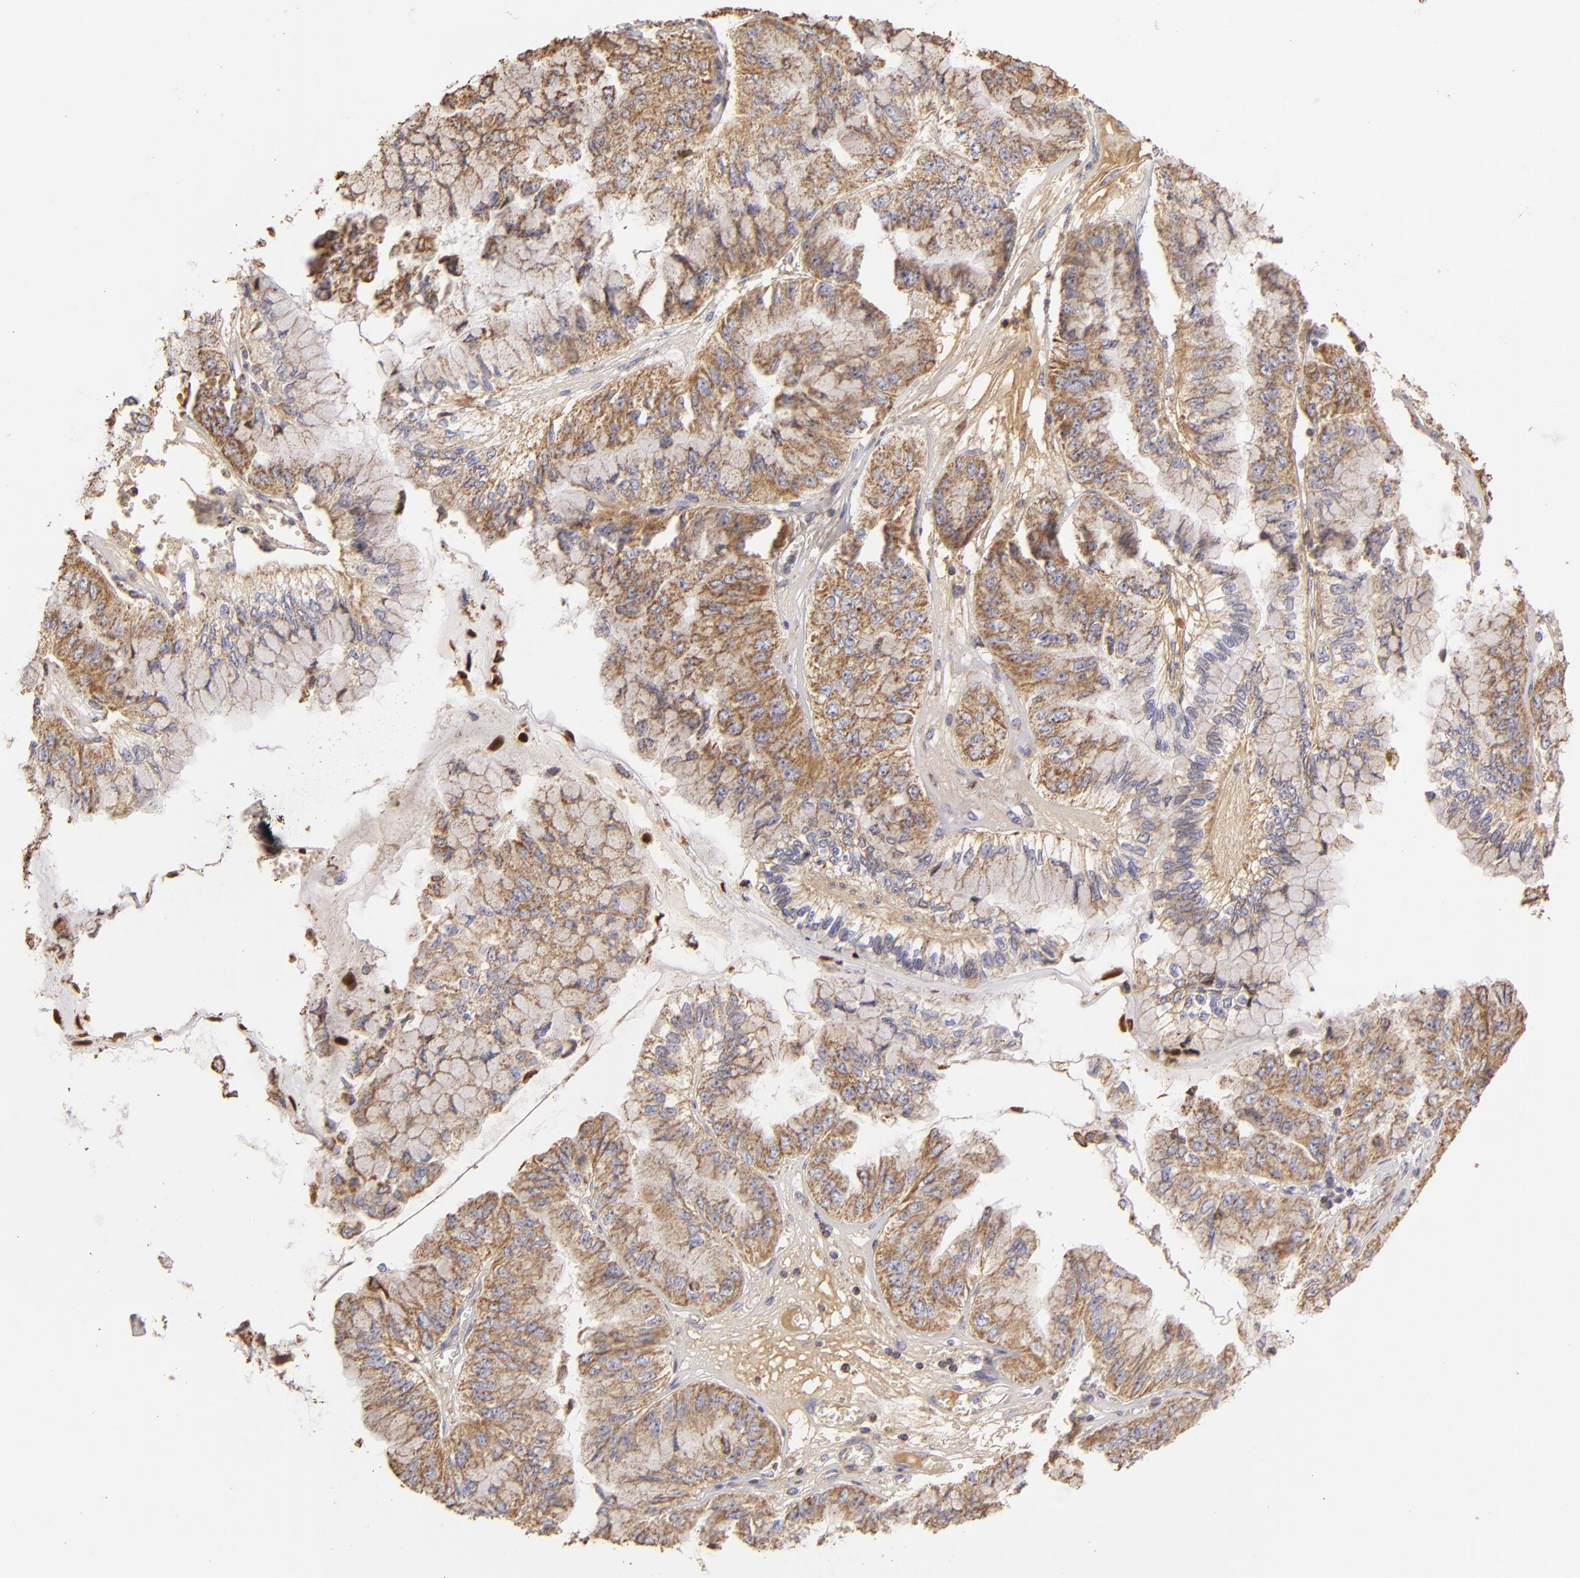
{"staining": {"intensity": "moderate", "quantity": ">75%", "location": "cytoplasmic/membranous"}, "tissue": "liver cancer", "cell_type": "Tumor cells", "image_type": "cancer", "snomed": [{"axis": "morphology", "description": "Cholangiocarcinoma"}, {"axis": "topography", "description": "Liver"}], "caption": "DAB immunohistochemical staining of human liver cholangiocarcinoma reveals moderate cytoplasmic/membranous protein positivity in approximately >75% of tumor cells.", "gene": "CFB", "patient": {"sex": "female", "age": 79}}